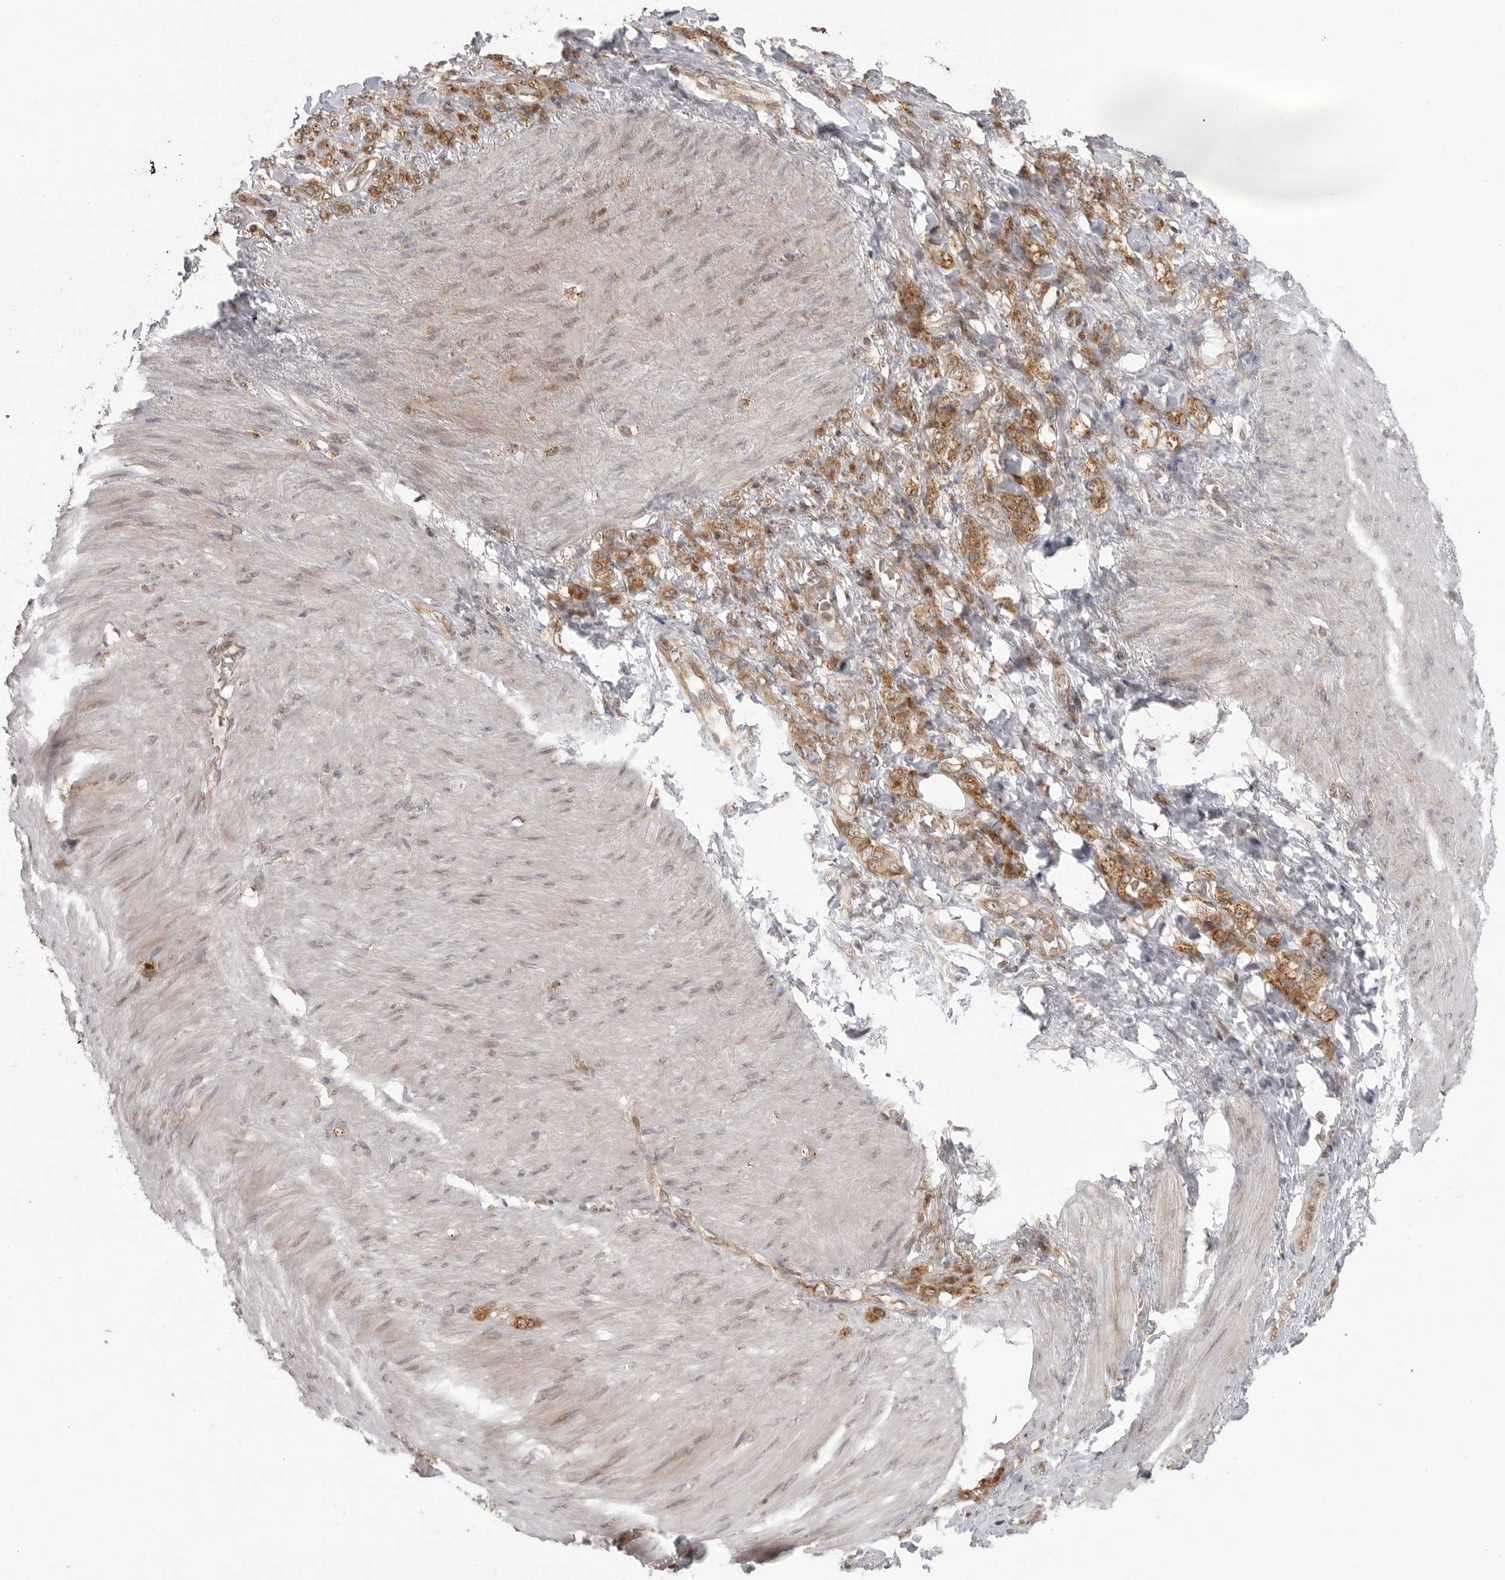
{"staining": {"intensity": "moderate", "quantity": ">75%", "location": "cytoplasmic/membranous"}, "tissue": "stomach cancer", "cell_type": "Tumor cells", "image_type": "cancer", "snomed": [{"axis": "morphology", "description": "Normal tissue, NOS"}, {"axis": "morphology", "description": "Adenocarcinoma, NOS"}, {"axis": "topography", "description": "Stomach"}], "caption": "Immunohistochemistry histopathology image of neoplastic tissue: stomach cancer stained using immunohistochemistry displays medium levels of moderate protein expression localized specifically in the cytoplasmic/membranous of tumor cells, appearing as a cytoplasmic/membranous brown color.", "gene": "COPA", "patient": {"sex": "male", "age": 82}}